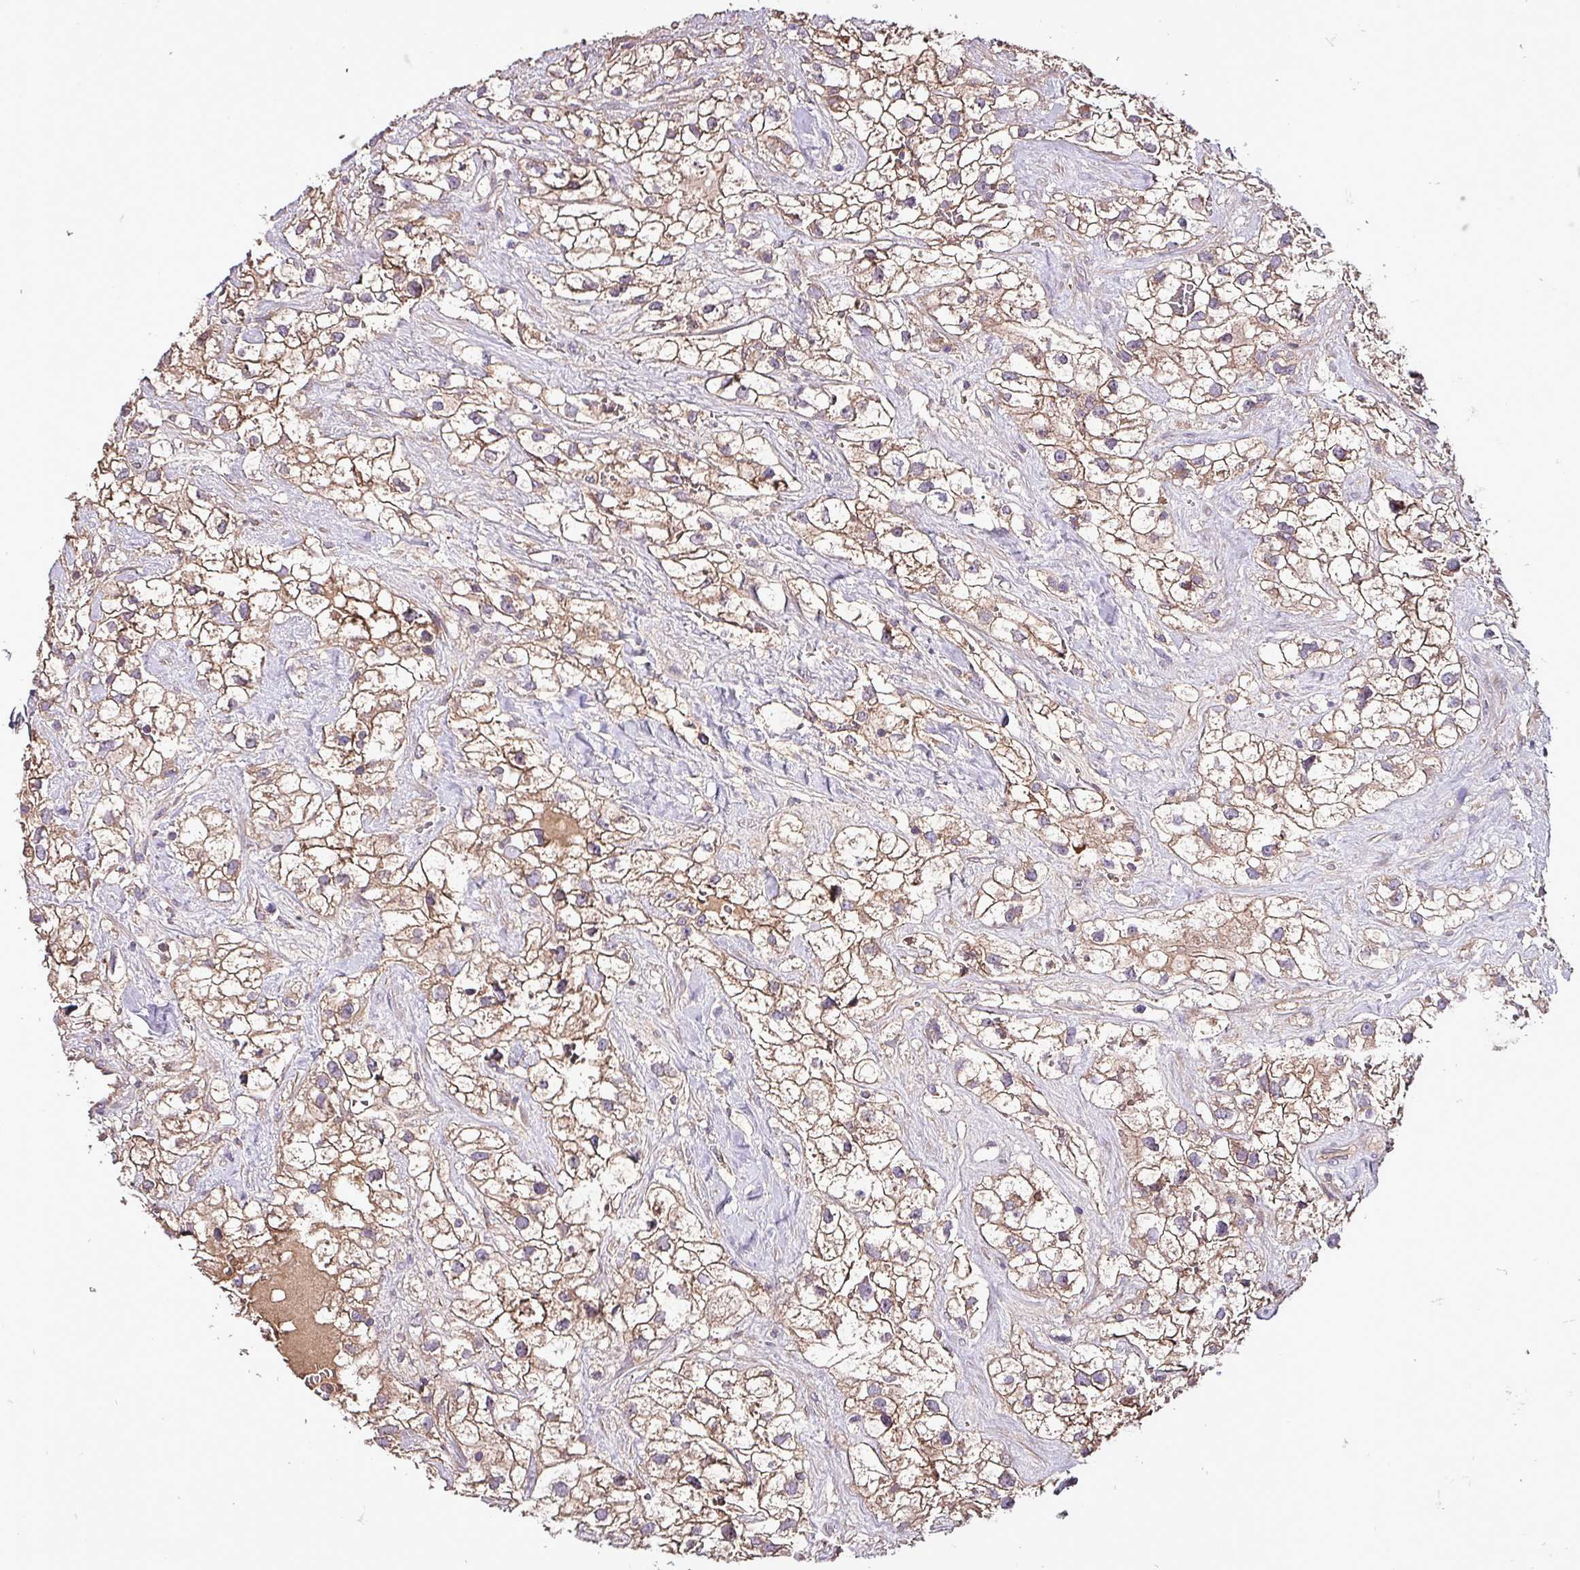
{"staining": {"intensity": "weak", "quantity": "25%-75%", "location": "cytoplasmic/membranous"}, "tissue": "renal cancer", "cell_type": "Tumor cells", "image_type": "cancer", "snomed": [{"axis": "morphology", "description": "Adenocarcinoma, NOS"}, {"axis": "topography", "description": "Kidney"}], "caption": "A photomicrograph showing weak cytoplasmic/membranous staining in about 25%-75% of tumor cells in renal adenocarcinoma, as visualized by brown immunohistochemical staining.", "gene": "PAFAH1B2", "patient": {"sex": "male", "age": 59}}